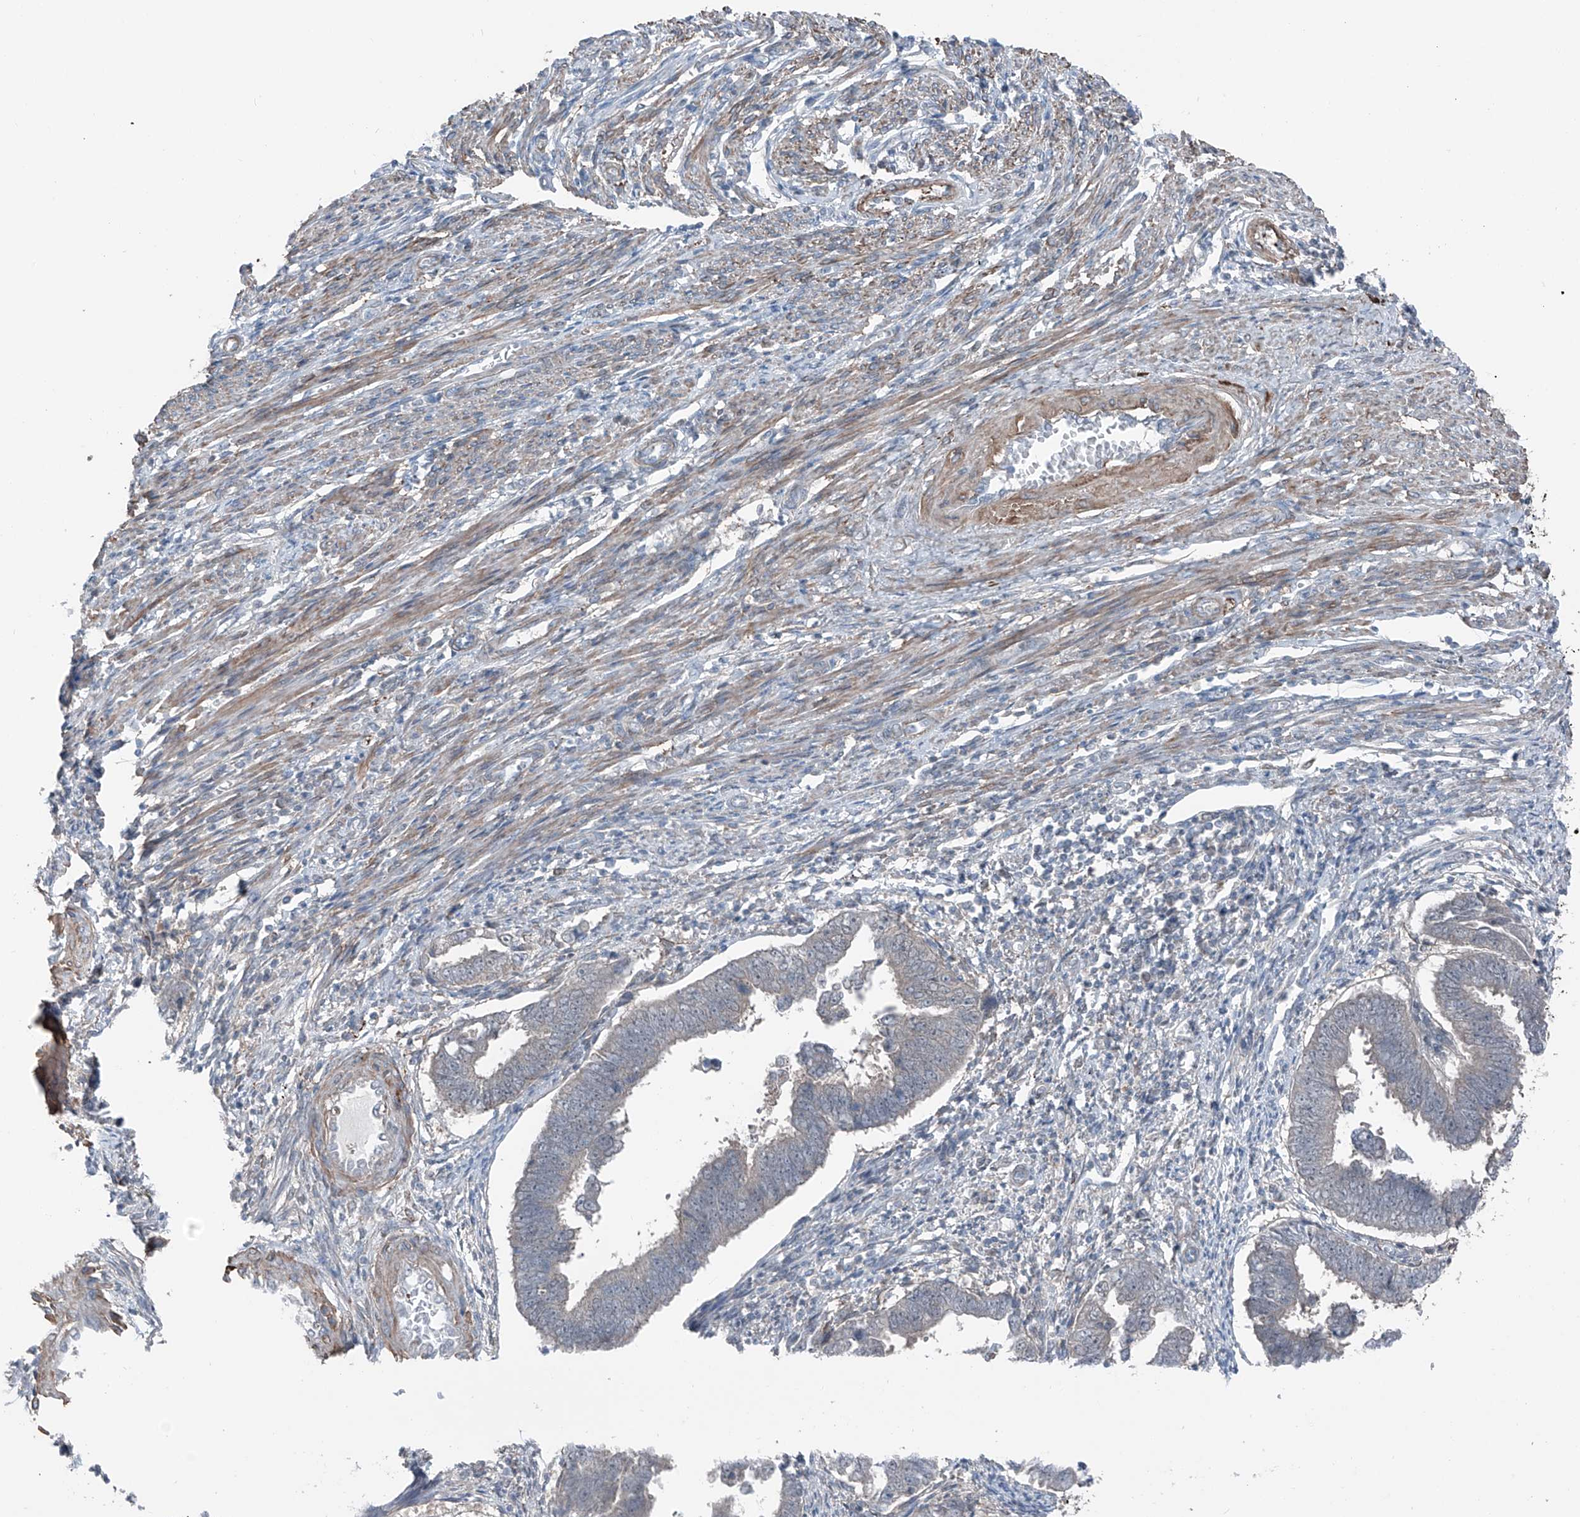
{"staining": {"intensity": "negative", "quantity": "none", "location": "none"}, "tissue": "endometrial cancer", "cell_type": "Tumor cells", "image_type": "cancer", "snomed": [{"axis": "morphology", "description": "Adenocarcinoma, NOS"}, {"axis": "topography", "description": "Endometrium"}], "caption": "A micrograph of adenocarcinoma (endometrial) stained for a protein displays no brown staining in tumor cells. (Brightfield microscopy of DAB immunohistochemistry (IHC) at high magnification).", "gene": "HSPB11", "patient": {"sex": "female", "age": 75}}